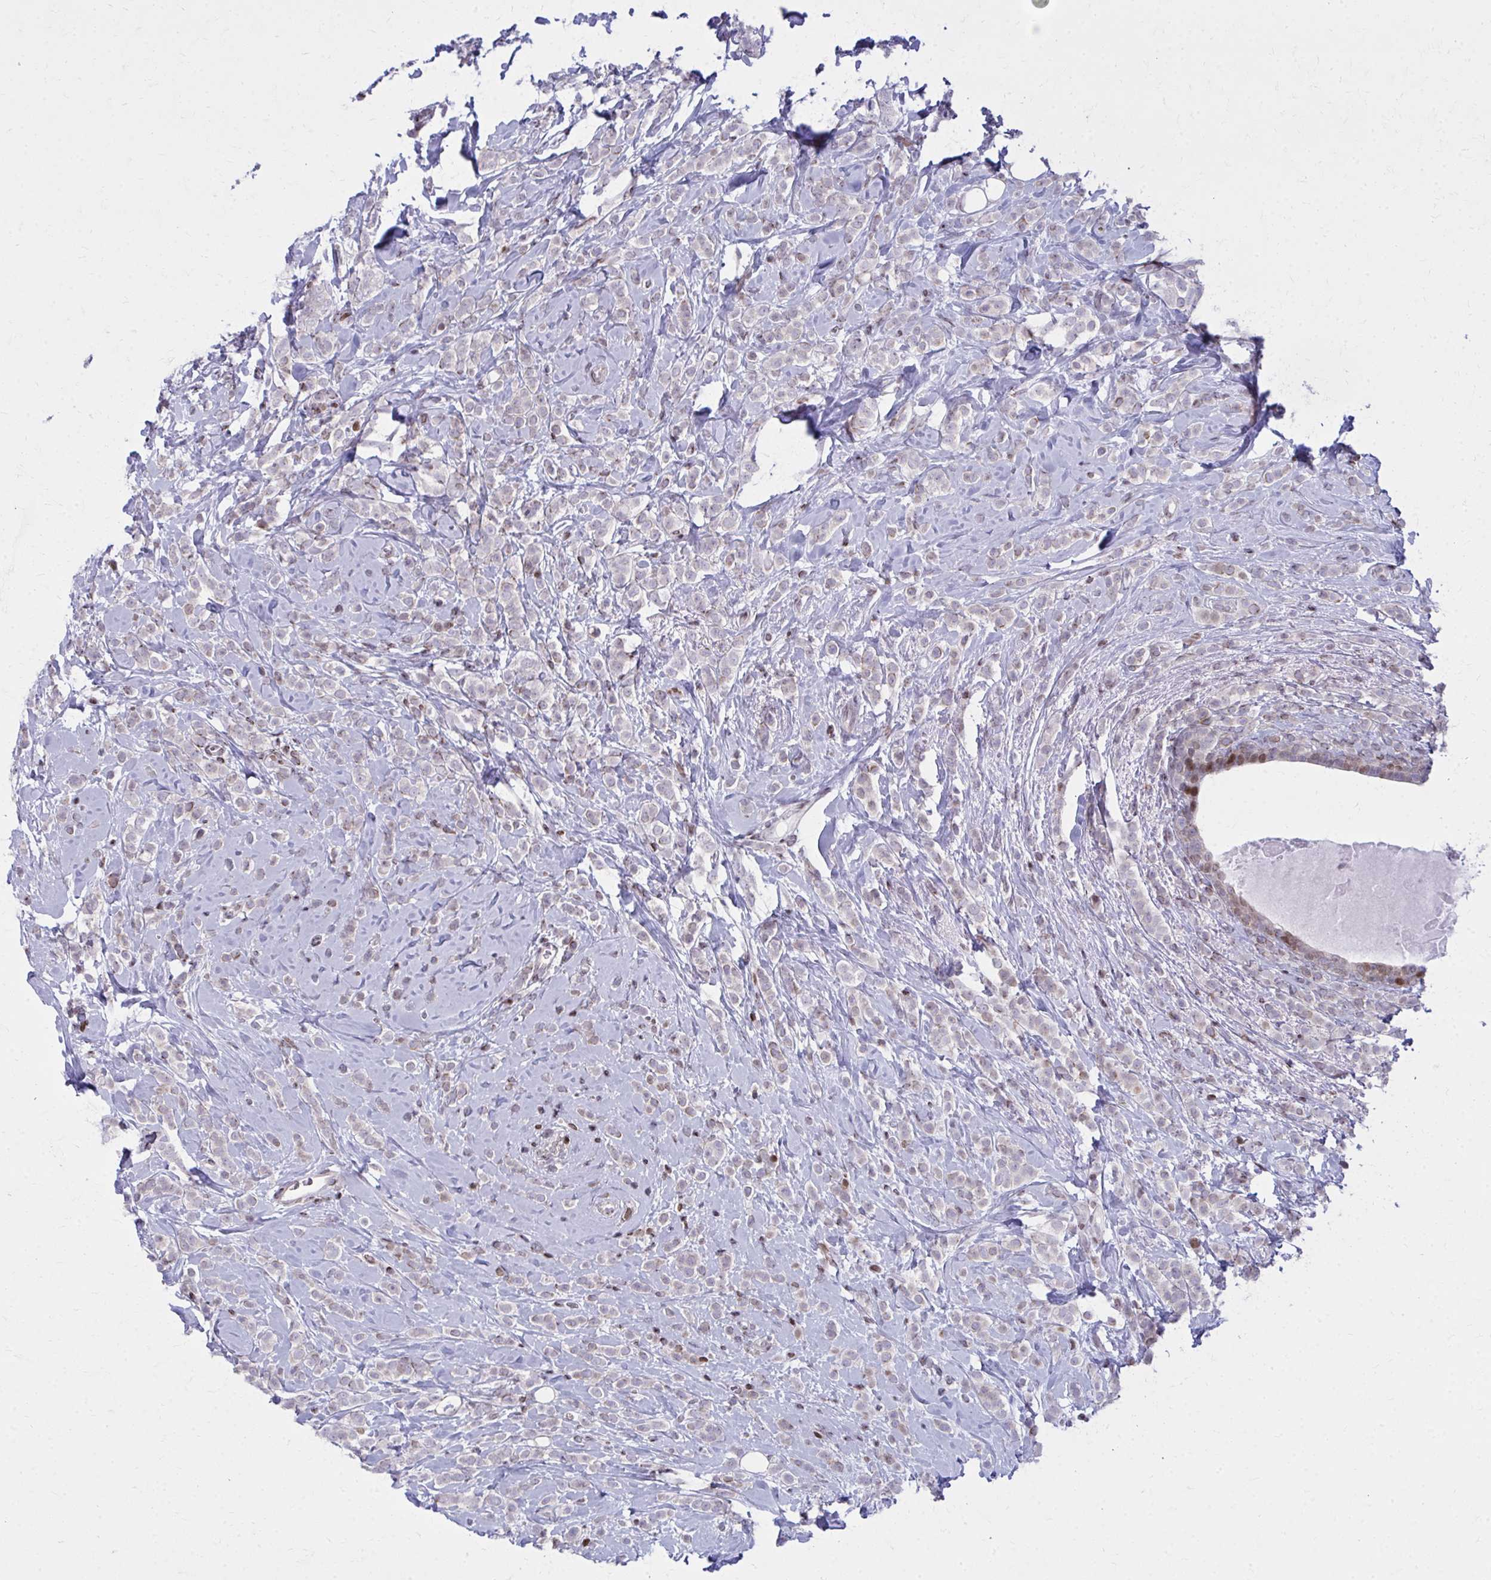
{"staining": {"intensity": "weak", "quantity": "25%-75%", "location": "cytoplasmic/membranous,nuclear"}, "tissue": "breast cancer", "cell_type": "Tumor cells", "image_type": "cancer", "snomed": [{"axis": "morphology", "description": "Lobular carcinoma"}, {"axis": "topography", "description": "Breast"}], "caption": "Immunohistochemical staining of human breast lobular carcinoma reveals low levels of weak cytoplasmic/membranous and nuclear protein expression in approximately 25%-75% of tumor cells.", "gene": "AP5M1", "patient": {"sex": "female", "age": 49}}